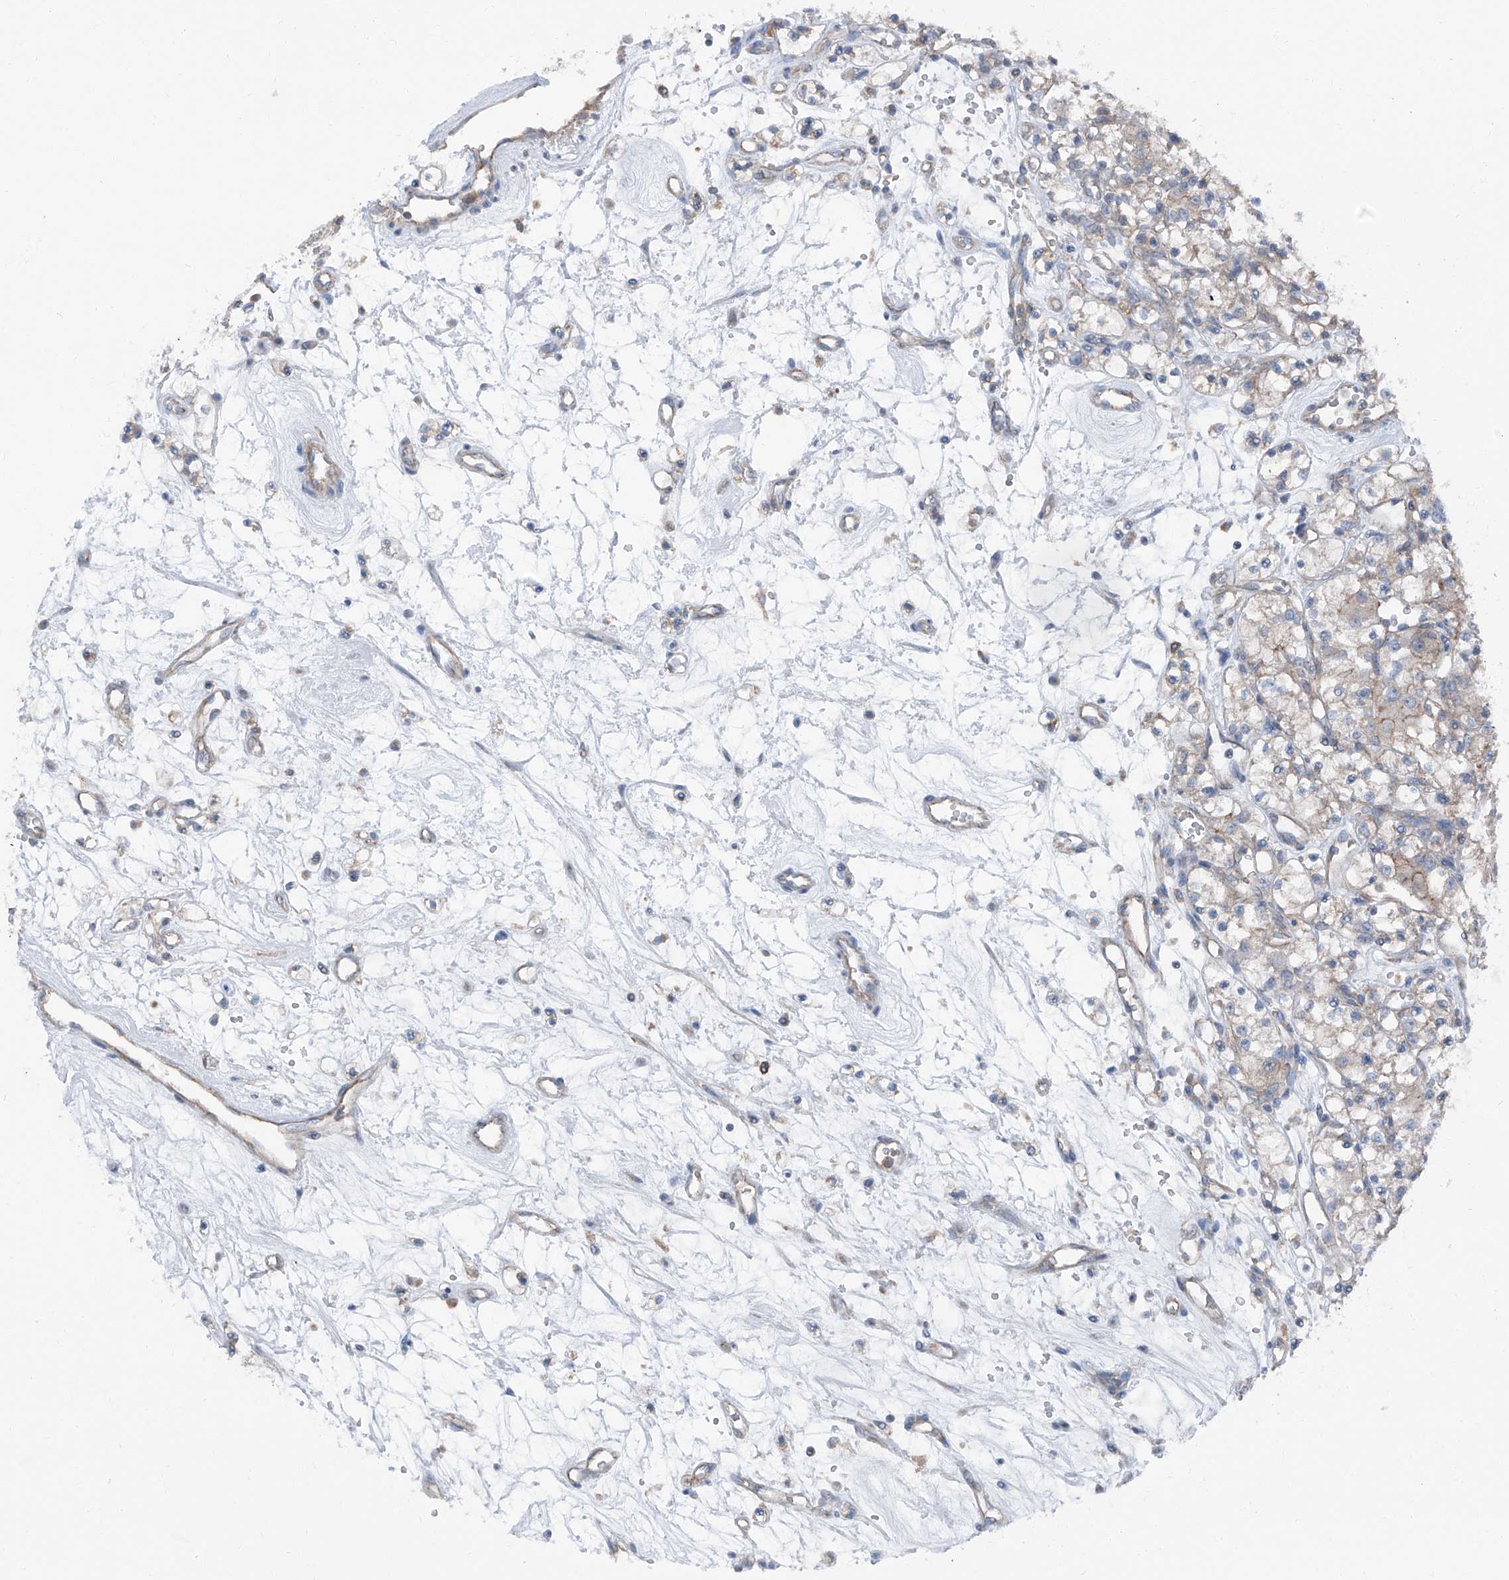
{"staining": {"intensity": "negative", "quantity": "none", "location": "none"}, "tissue": "renal cancer", "cell_type": "Tumor cells", "image_type": "cancer", "snomed": [{"axis": "morphology", "description": "Adenocarcinoma, NOS"}, {"axis": "topography", "description": "Kidney"}], "caption": "This is an immunohistochemistry (IHC) photomicrograph of human adenocarcinoma (renal). There is no positivity in tumor cells.", "gene": "GPR142", "patient": {"sex": "female", "age": 59}}